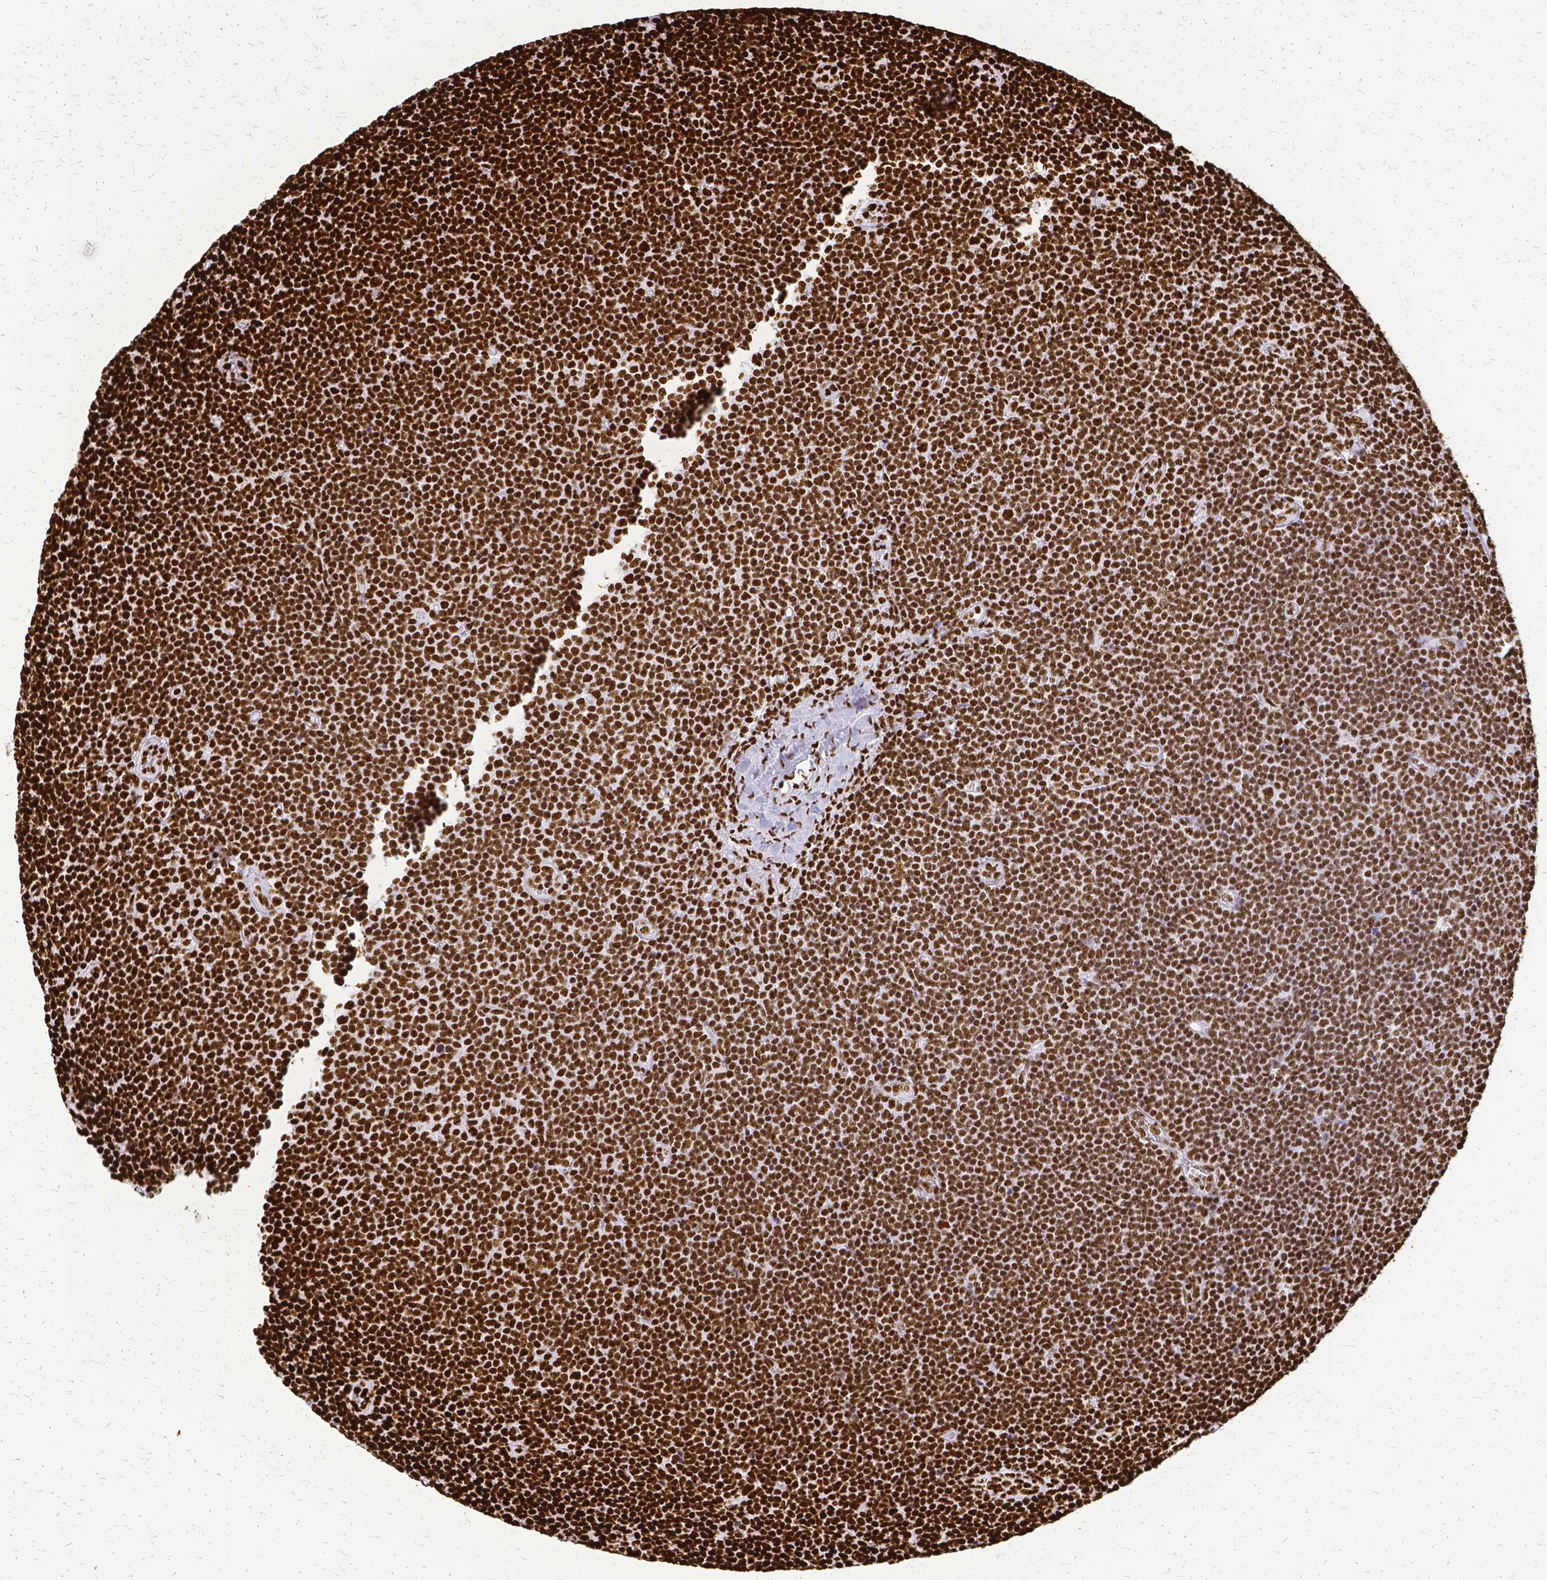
{"staining": {"intensity": "strong", "quantity": ">75%", "location": "nuclear"}, "tissue": "lymphoma", "cell_type": "Tumor cells", "image_type": "cancer", "snomed": [{"axis": "morphology", "description": "Malignant lymphoma, non-Hodgkin's type, Low grade"}, {"axis": "topography", "description": "Lymph node"}], "caption": "The micrograph shows immunohistochemical staining of low-grade malignant lymphoma, non-Hodgkin's type. There is strong nuclear staining is appreciated in about >75% of tumor cells. The staining was performed using DAB, with brown indicating positive protein expression. Nuclei are stained blue with hematoxylin.", "gene": "SFPQ", "patient": {"sex": "male", "age": 48}}